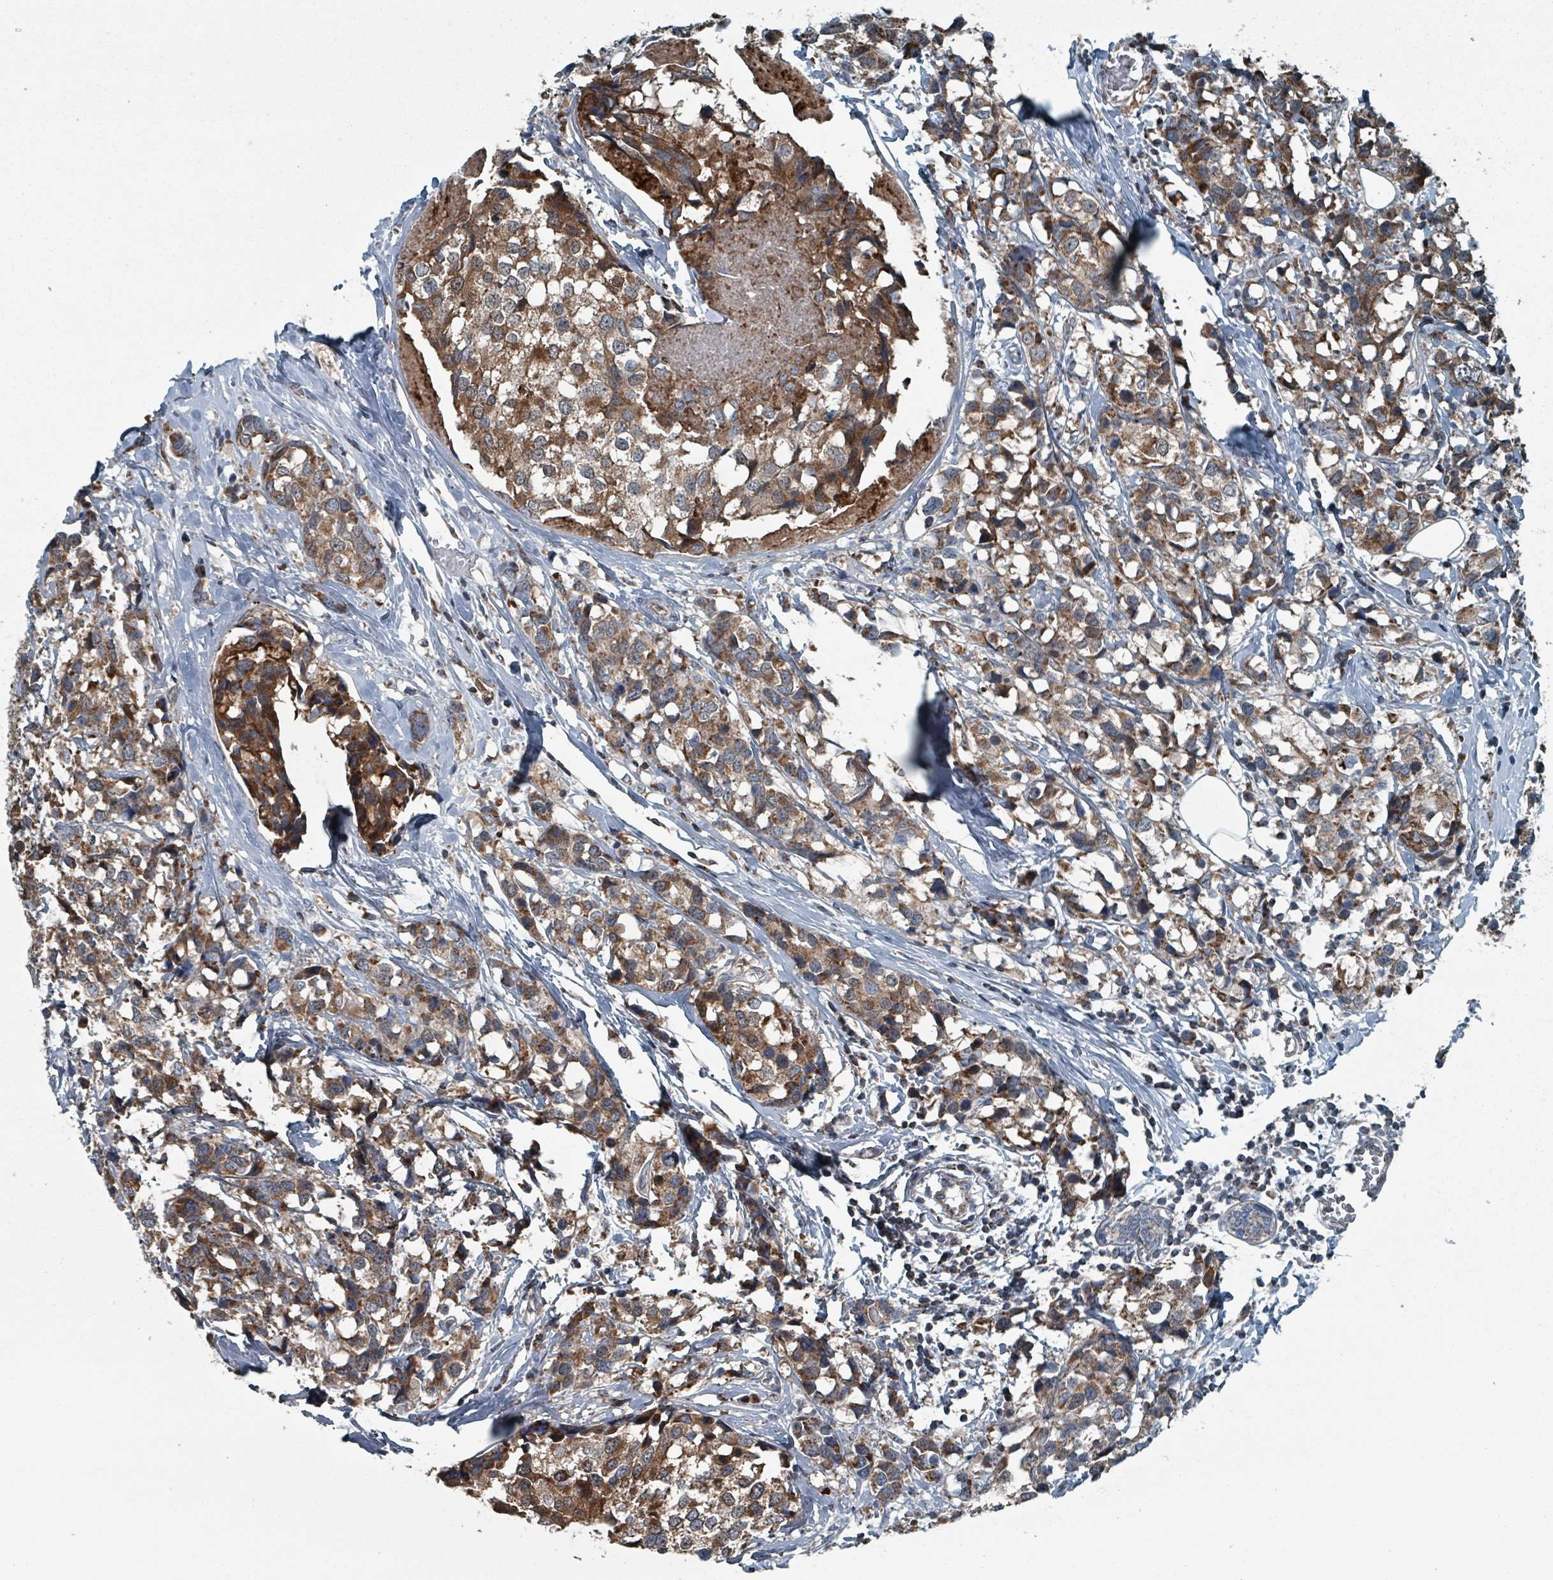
{"staining": {"intensity": "strong", "quantity": ">75%", "location": "cytoplasmic/membranous"}, "tissue": "breast cancer", "cell_type": "Tumor cells", "image_type": "cancer", "snomed": [{"axis": "morphology", "description": "Lobular carcinoma"}, {"axis": "topography", "description": "Breast"}], "caption": "Tumor cells show high levels of strong cytoplasmic/membranous expression in approximately >75% of cells in breast cancer (lobular carcinoma). The protein is shown in brown color, while the nuclei are stained blue.", "gene": "ABHD18", "patient": {"sex": "female", "age": 59}}